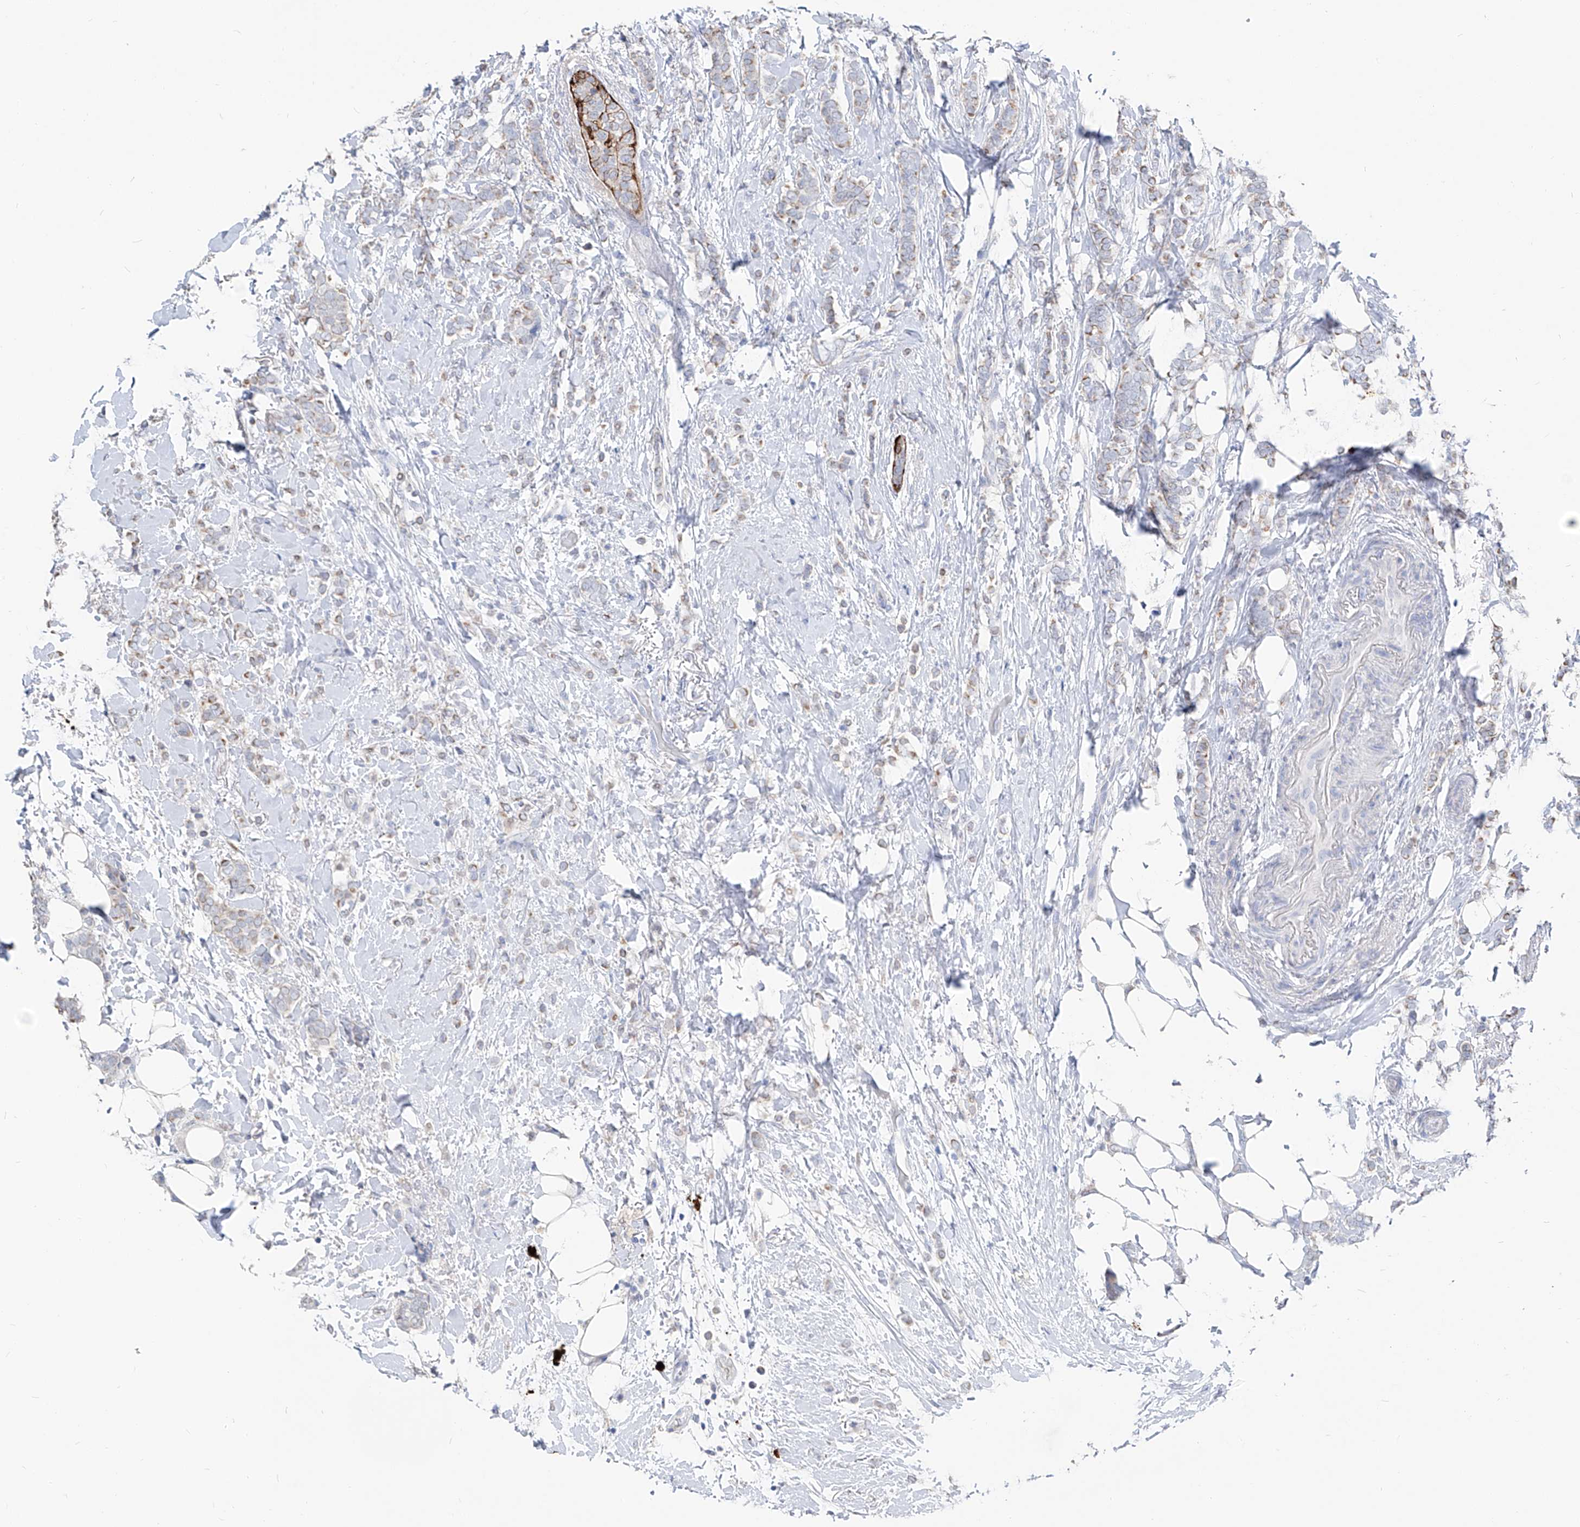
{"staining": {"intensity": "moderate", "quantity": "<25%", "location": "cytoplasmic/membranous"}, "tissue": "breast cancer", "cell_type": "Tumor cells", "image_type": "cancer", "snomed": [{"axis": "morphology", "description": "Lobular carcinoma"}, {"axis": "topography", "description": "Breast"}], "caption": "IHC of breast cancer shows low levels of moderate cytoplasmic/membranous positivity in about <25% of tumor cells.", "gene": "FRS3", "patient": {"sex": "female", "age": 50}}